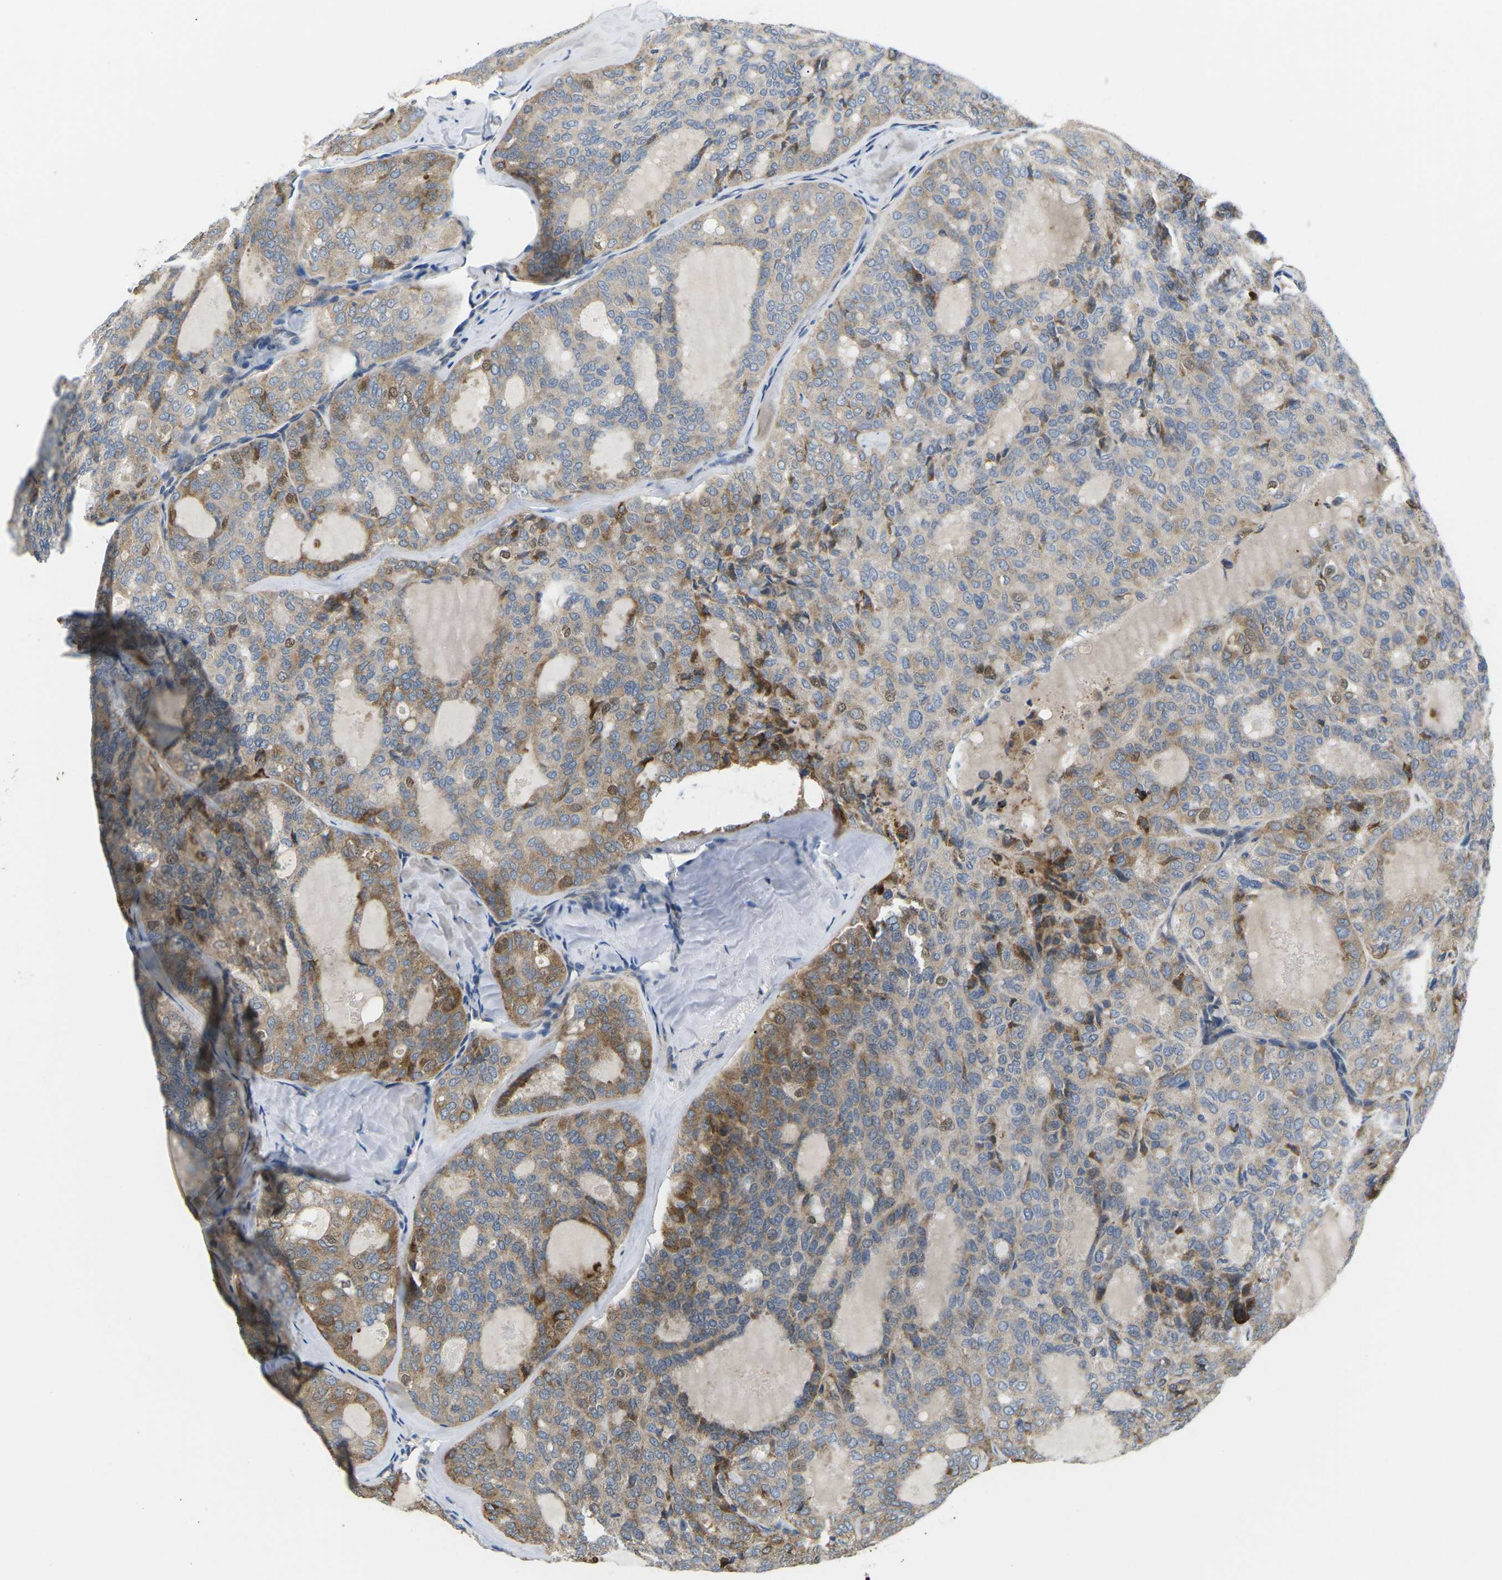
{"staining": {"intensity": "moderate", "quantity": "25%-75%", "location": "cytoplasmic/membranous,nuclear"}, "tissue": "thyroid cancer", "cell_type": "Tumor cells", "image_type": "cancer", "snomed": [{"axis": "morphology", "description": "Follicular adenoma carcinoma, NOS"}, {"axis": "topography", "description": "Thyroid gland"}], "caption": "A photomicrograph showing moderate cytoplasmic/membranous and nuclear positivity in about 25%-75% of tumor cells in thyroid cancer (follicular adenoma carcinoma), as visualized by brown immunohistochemical staining.", "gene": "ERBB4", "patient": {"sex": "male", "age": 75}}